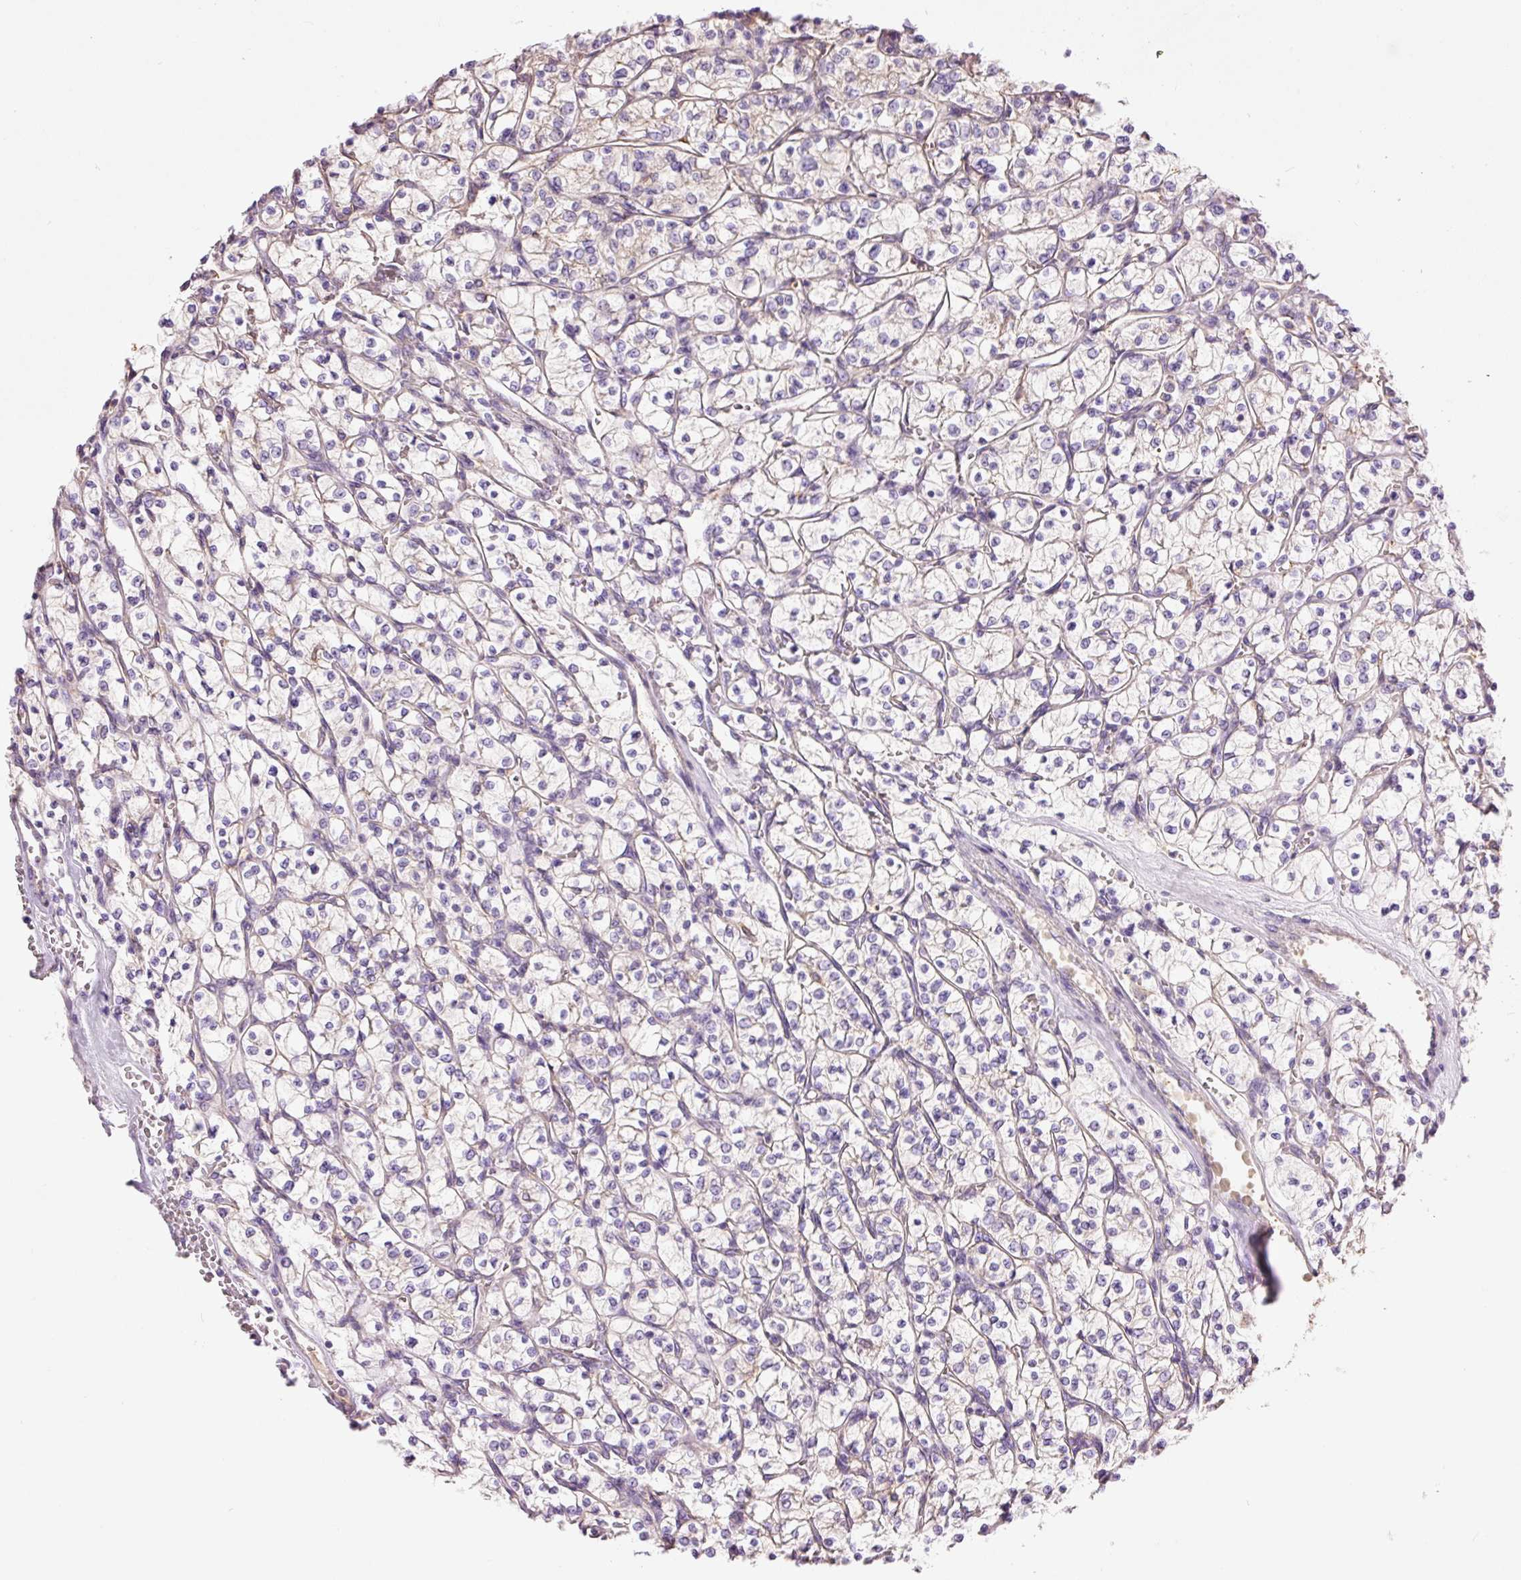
{"staining": {"intensity": "negative", "quantity": "none", "location": "none"}, "tissue": "renal cancer", "cell_type": "Tumor cells", "image_type": "cancer", "snomed": [{"axis": "morphology", "description": "Adenocarcinoma, NOS"}, {"axis": "topography", "description": "Kidney"}], "caption": "Renal adenocarcinoma was stained to show a protein in brown. There is no significant expression in tumor cells.", "gene": "IL10RB", "patient": {"sex": "female", "age": 64}}